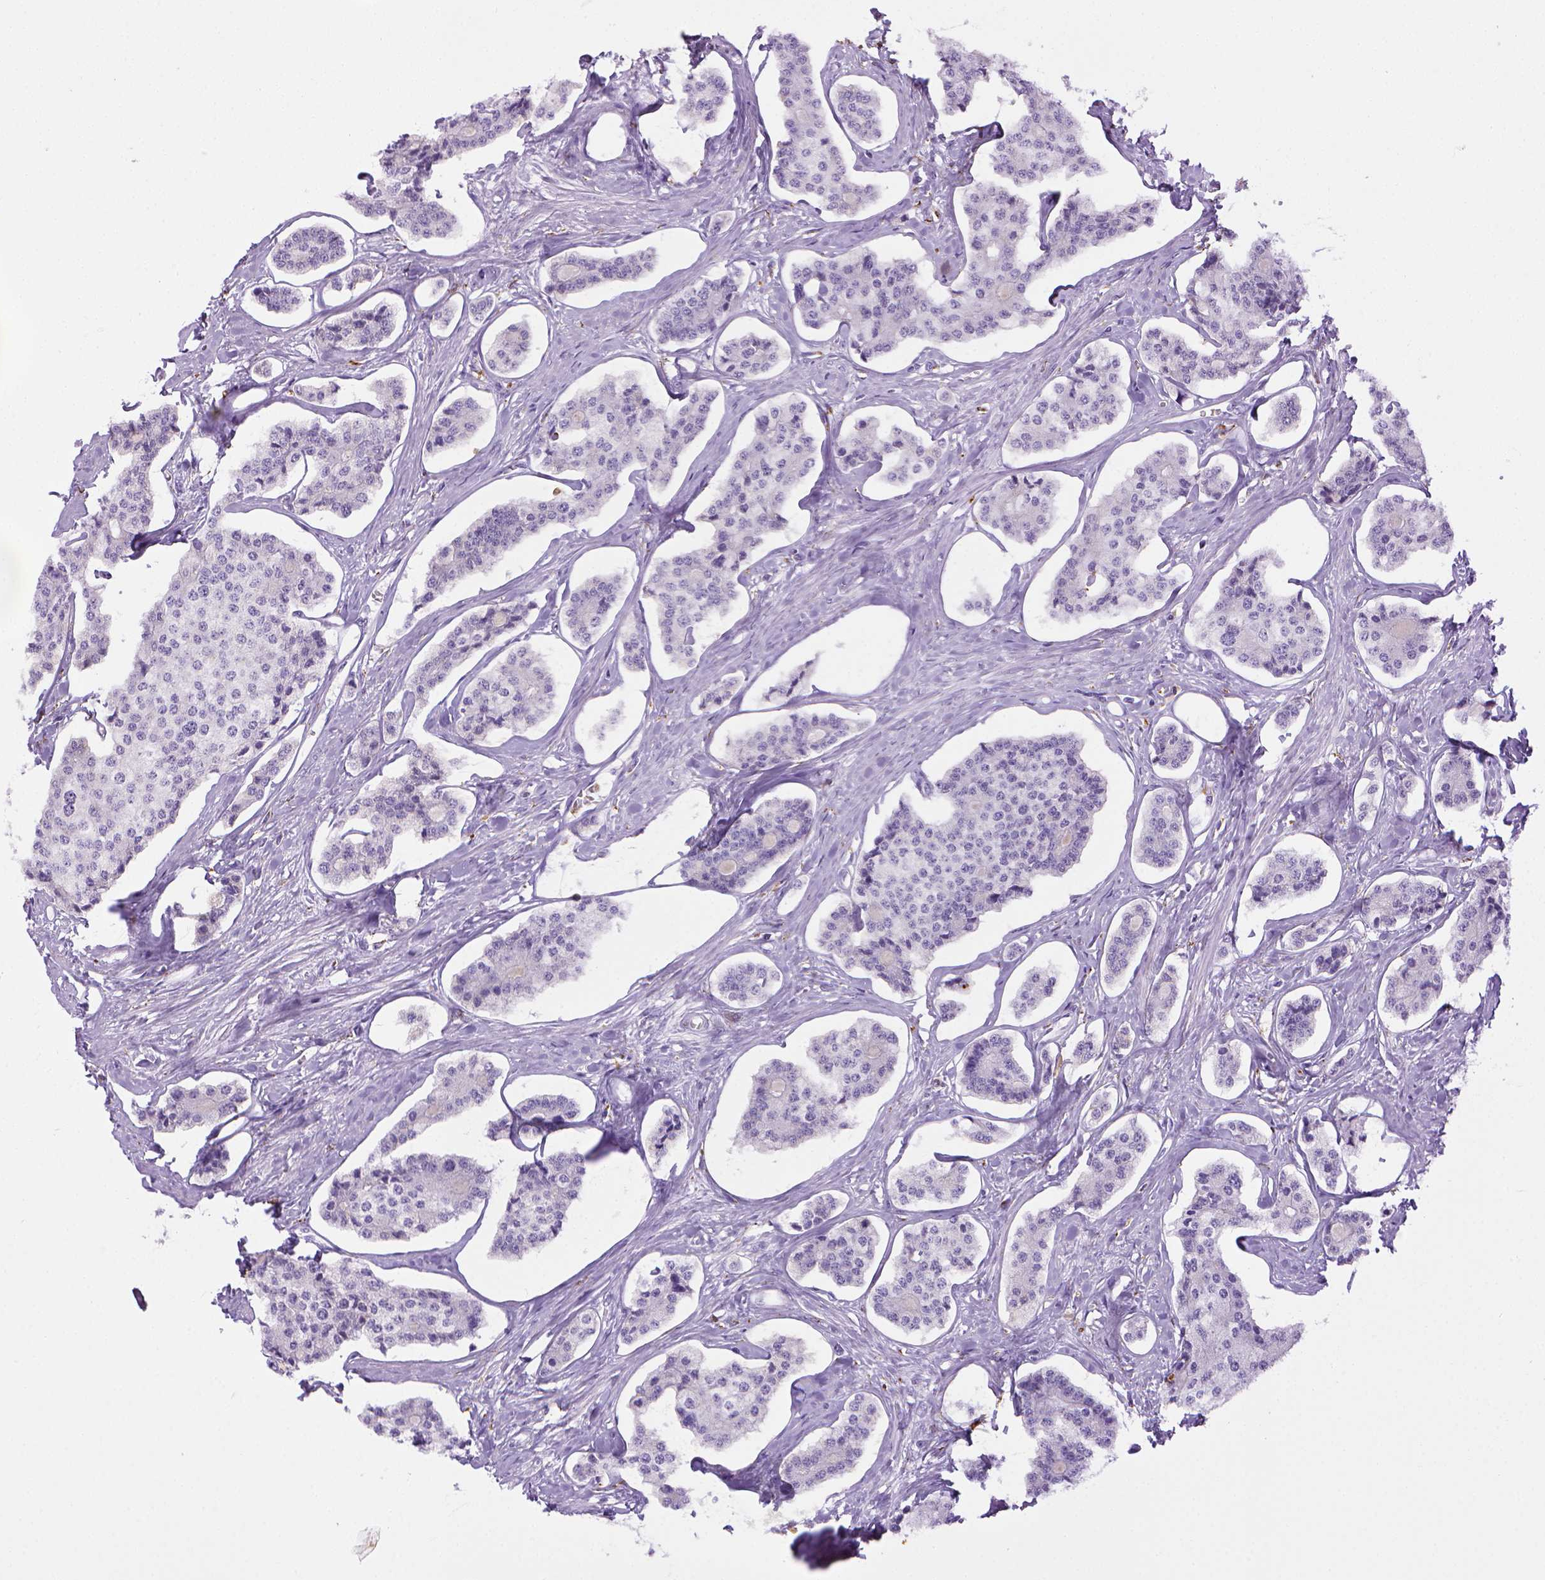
{"staining": {"intensity": "negative", "quantity": "none", "location": "none"}, "tissue": "carcinoid", "cell_type": "Tumor cells", "image_type": "cancer", "snomed": [{"axis": "morphology", "description": "Carcinoid, malignant, NOS"}, {"axis": "topography", "description": "Small intestine"}], "caption": "Carcinoid stained for a protein using immunohistochemistry (IHC) exhibits no expression tumor cells.", "gene": "CD68", "patient": {"sex": "female", "age": 65}}